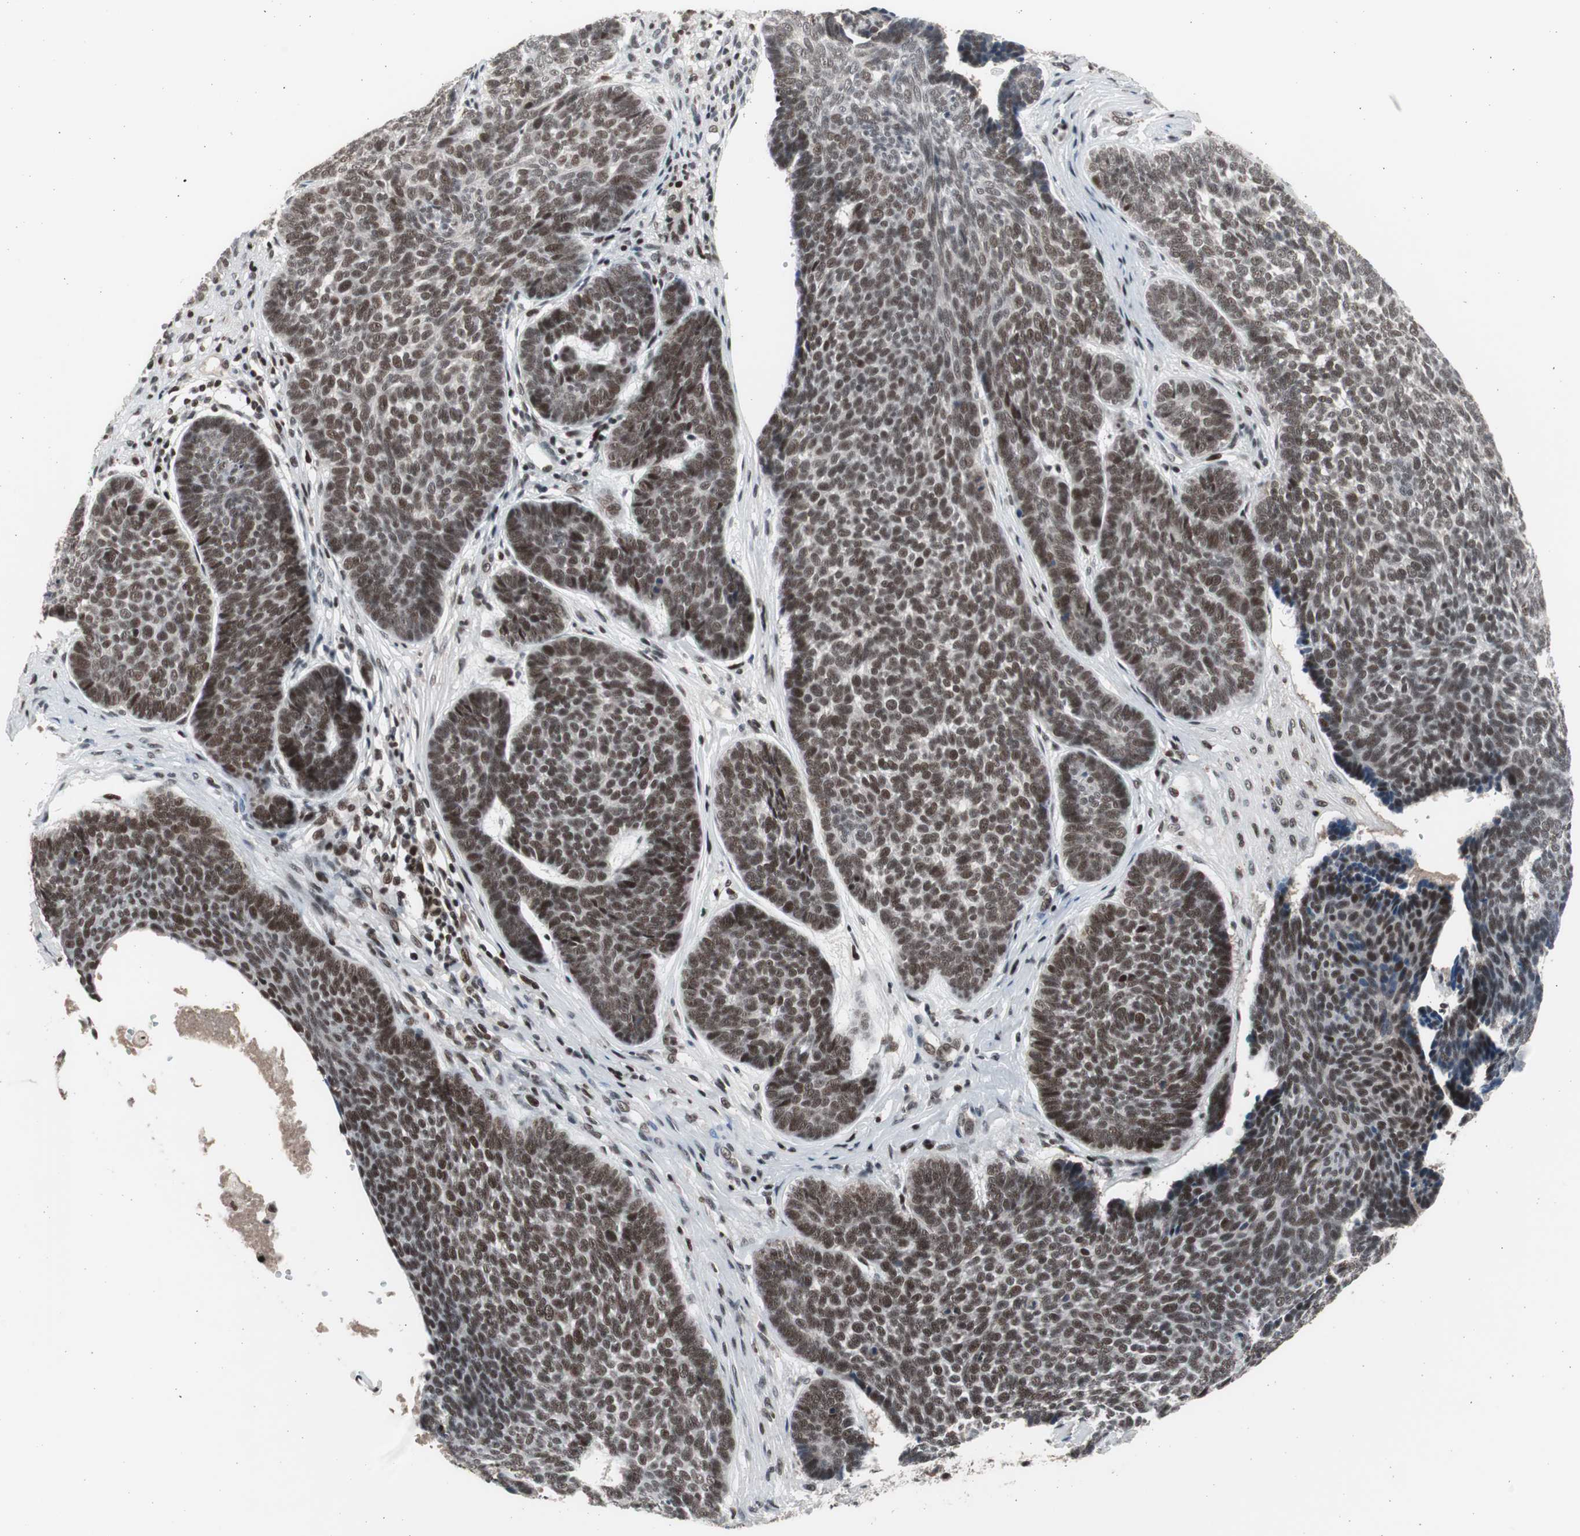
{"staining": {"intensity": "strong", "quantity": ">75%", "location": "nuclear"}, "tissue": "skin cancer", "cell_type": "Tumor cells", "image_type": "cancer", "snomed": [{"axis": "morphology", "description": "Basal cell carcinoma"}, {"axis": "topography", "description": "Skin"}], "caption": "Skin basal cell carcinoma stained with immunohistochemistry (IHC) displays strong nuclear expression in approximately >75% of tumor cells.", "gene": "RPA1", "patient": {"sex": "male", "age": 84}}